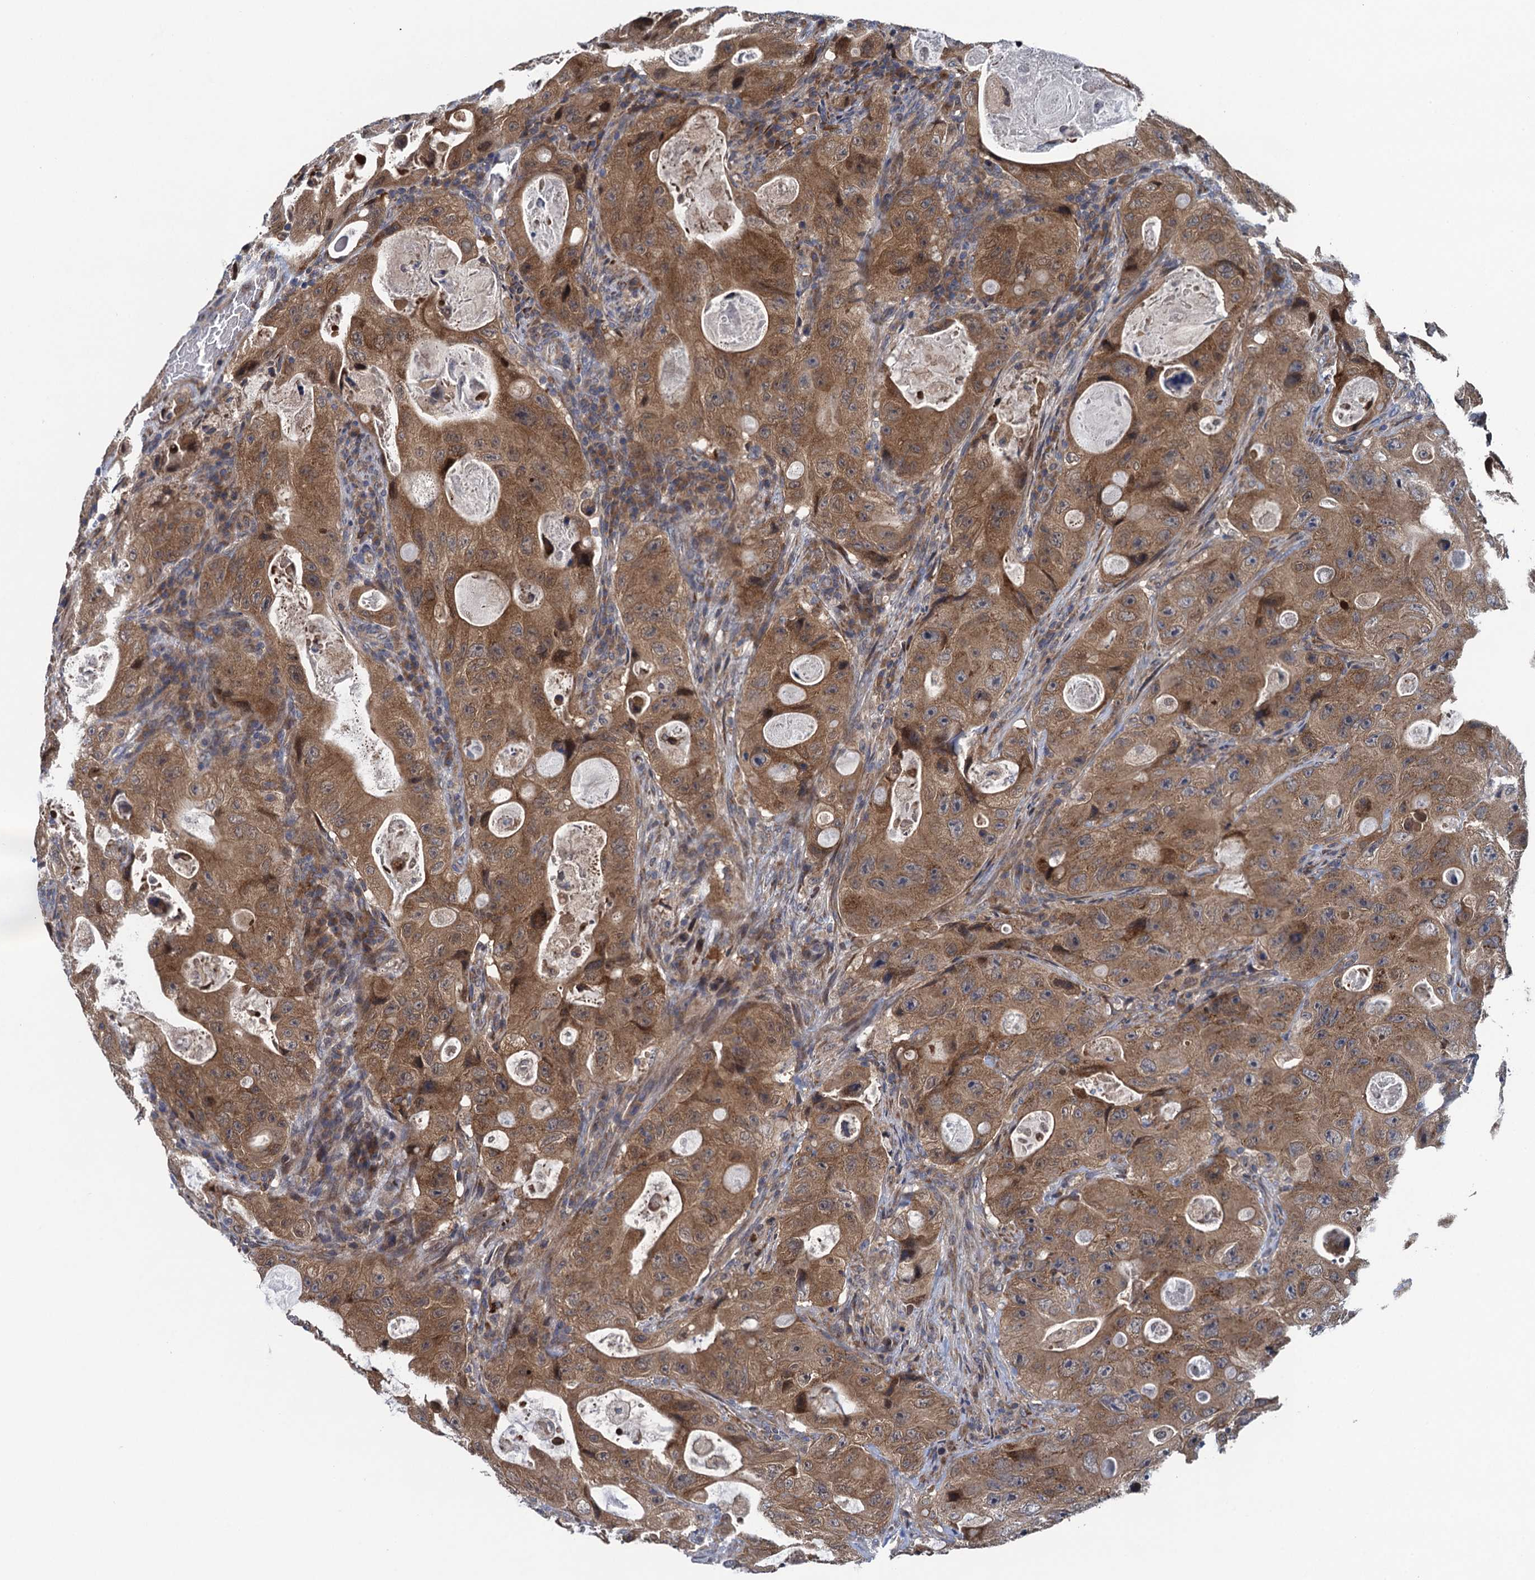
{"staining": {"intensity": "moderate", "quantity": ">75%", "location": "cytoplasmic/membranous"}, "tissue": "colorectal cancer", "cell_type": "Tumor cells", "image_type": "cancer", "snomed": [{"axis": "morphology", "description": "Adenocarcinoma, NOS"}, {"axis": "topography", "description": "Colon"}], "caption": "About >75% of tumor cells in colorectal adenocarcinoma display moderate cytoplasmic/membranous protein expression as visualized by brown immunohistochemical staining.", "gene": "CNTN5", "patient": {"sex": "female", "age": 46}}